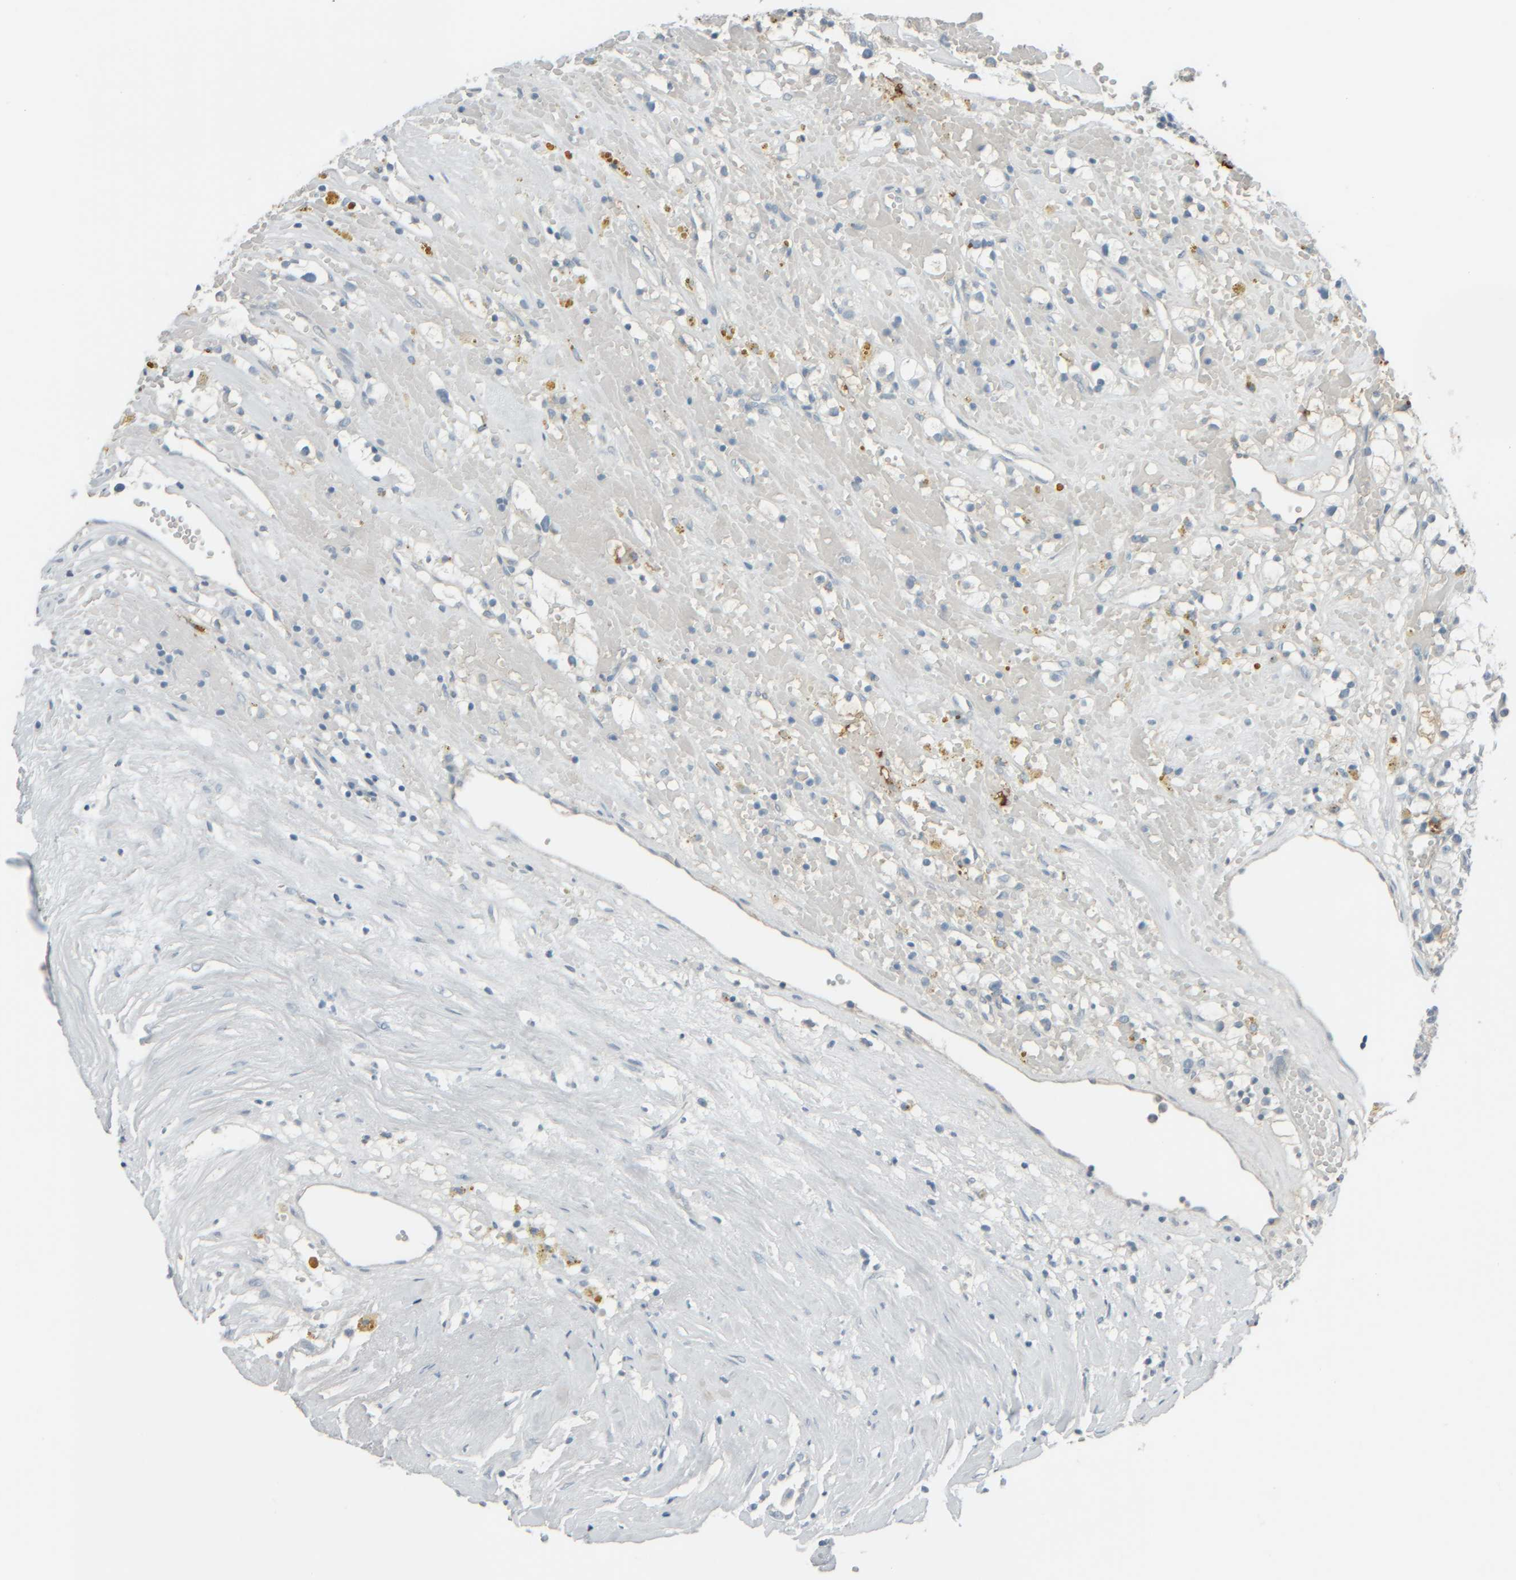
{"staining": {"intensity": "negative", "quantity": "none", "location": "none"}, "tissue": "renal cancer", "cell_type": "Tumor cells", "image_type": "cancer", "snomed": [{"axis": "morphology", "description": "Adenocarcinoma, NOS"}, {"axis": "topography", "description": "Kidney"}], "caption": "Immunohistochemistry (IHC) image of renal cancer stained for a protein (brown), which reveals no staining in tumor cells.", "gene": "TPSAB1", "patient": {"sex": "male", "age": 56}}